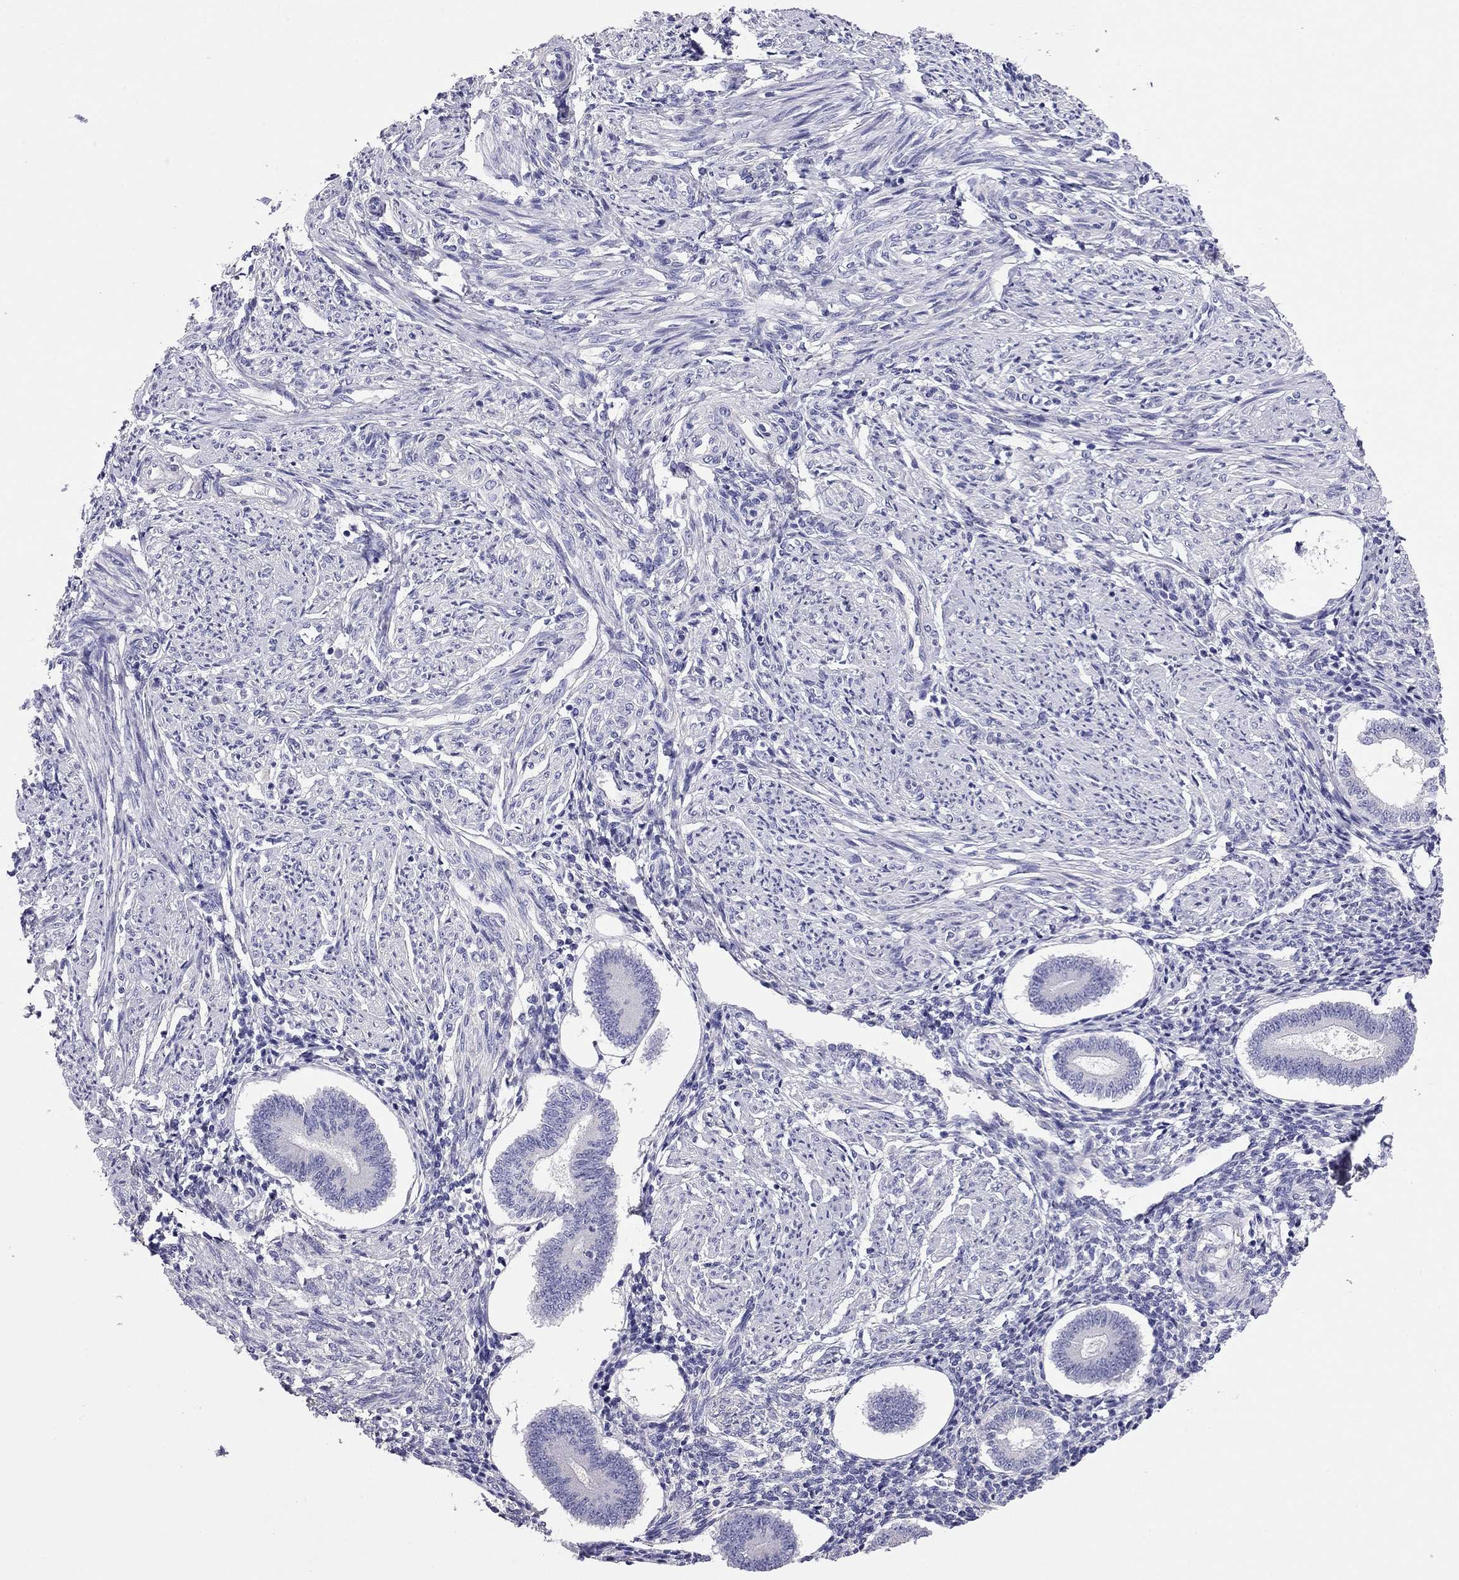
{"staining": {"intensity": "negative", "quantity": "none", "location": "none"}, "tissue": "endometrium", "cell_type": "Cells in endometrial stroma", "image_type": "normal", "snomed": [{"axis": "morphology", "description": "Normal tissue, NOS"}, {"axis": "topography", "description": "Endometrium"}], "caption": "High power microscopy image of an immunohistochemistry (IHC) micrograph of normal endometrium, revealing no significant staining in cells in endometrial stroma. (DAB (3,3'-diaminobenzidine) immunohistochemistry visualized using brightfield microscopy, high magnification).", "gene": "ODF4", "patient": {"sex": "female", "age": 40}}